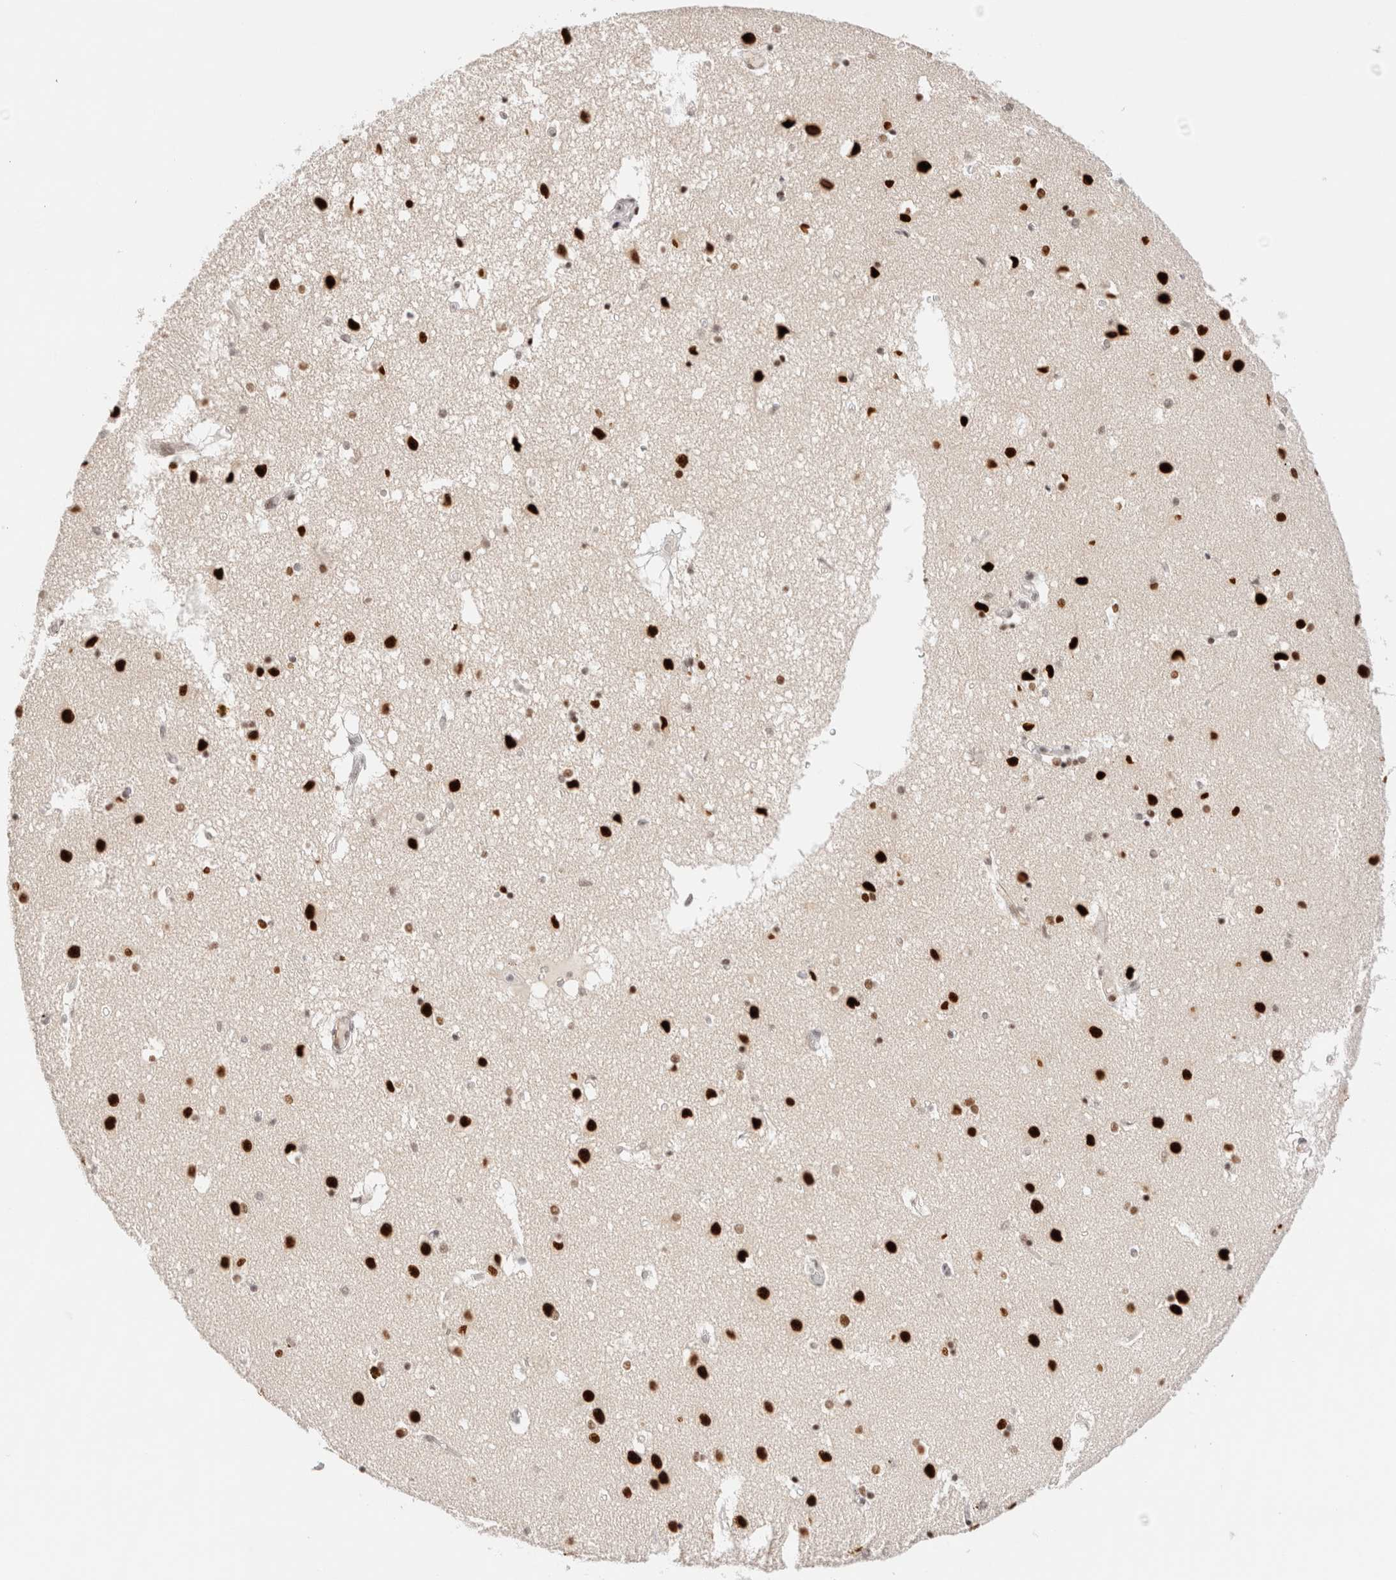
{"staining": {"intensity": "strong", "quantity": "25%-75%", "location": "nuclear"}, "tissue": "caudate", "cell_type": "Glial cells", "image_type": "normal", "snomed": [{"axis": "morphology", "description": "Normal tissue, NOS"}, {"axis": "topography", "description": "Lateral ventricle wall"}], "caption": "IHC staining of normal caudate, which displays high levels of strong nuclear staining in about 25%-75% of glial cells indicating strong nuclear protein positivity. The staining was performed using DAB (brown) for protein detection and nuclei were counterstained in hematoxylin (blue).", "gene": "ZNF282", "patient": {"sex": "male", "age": 70}}